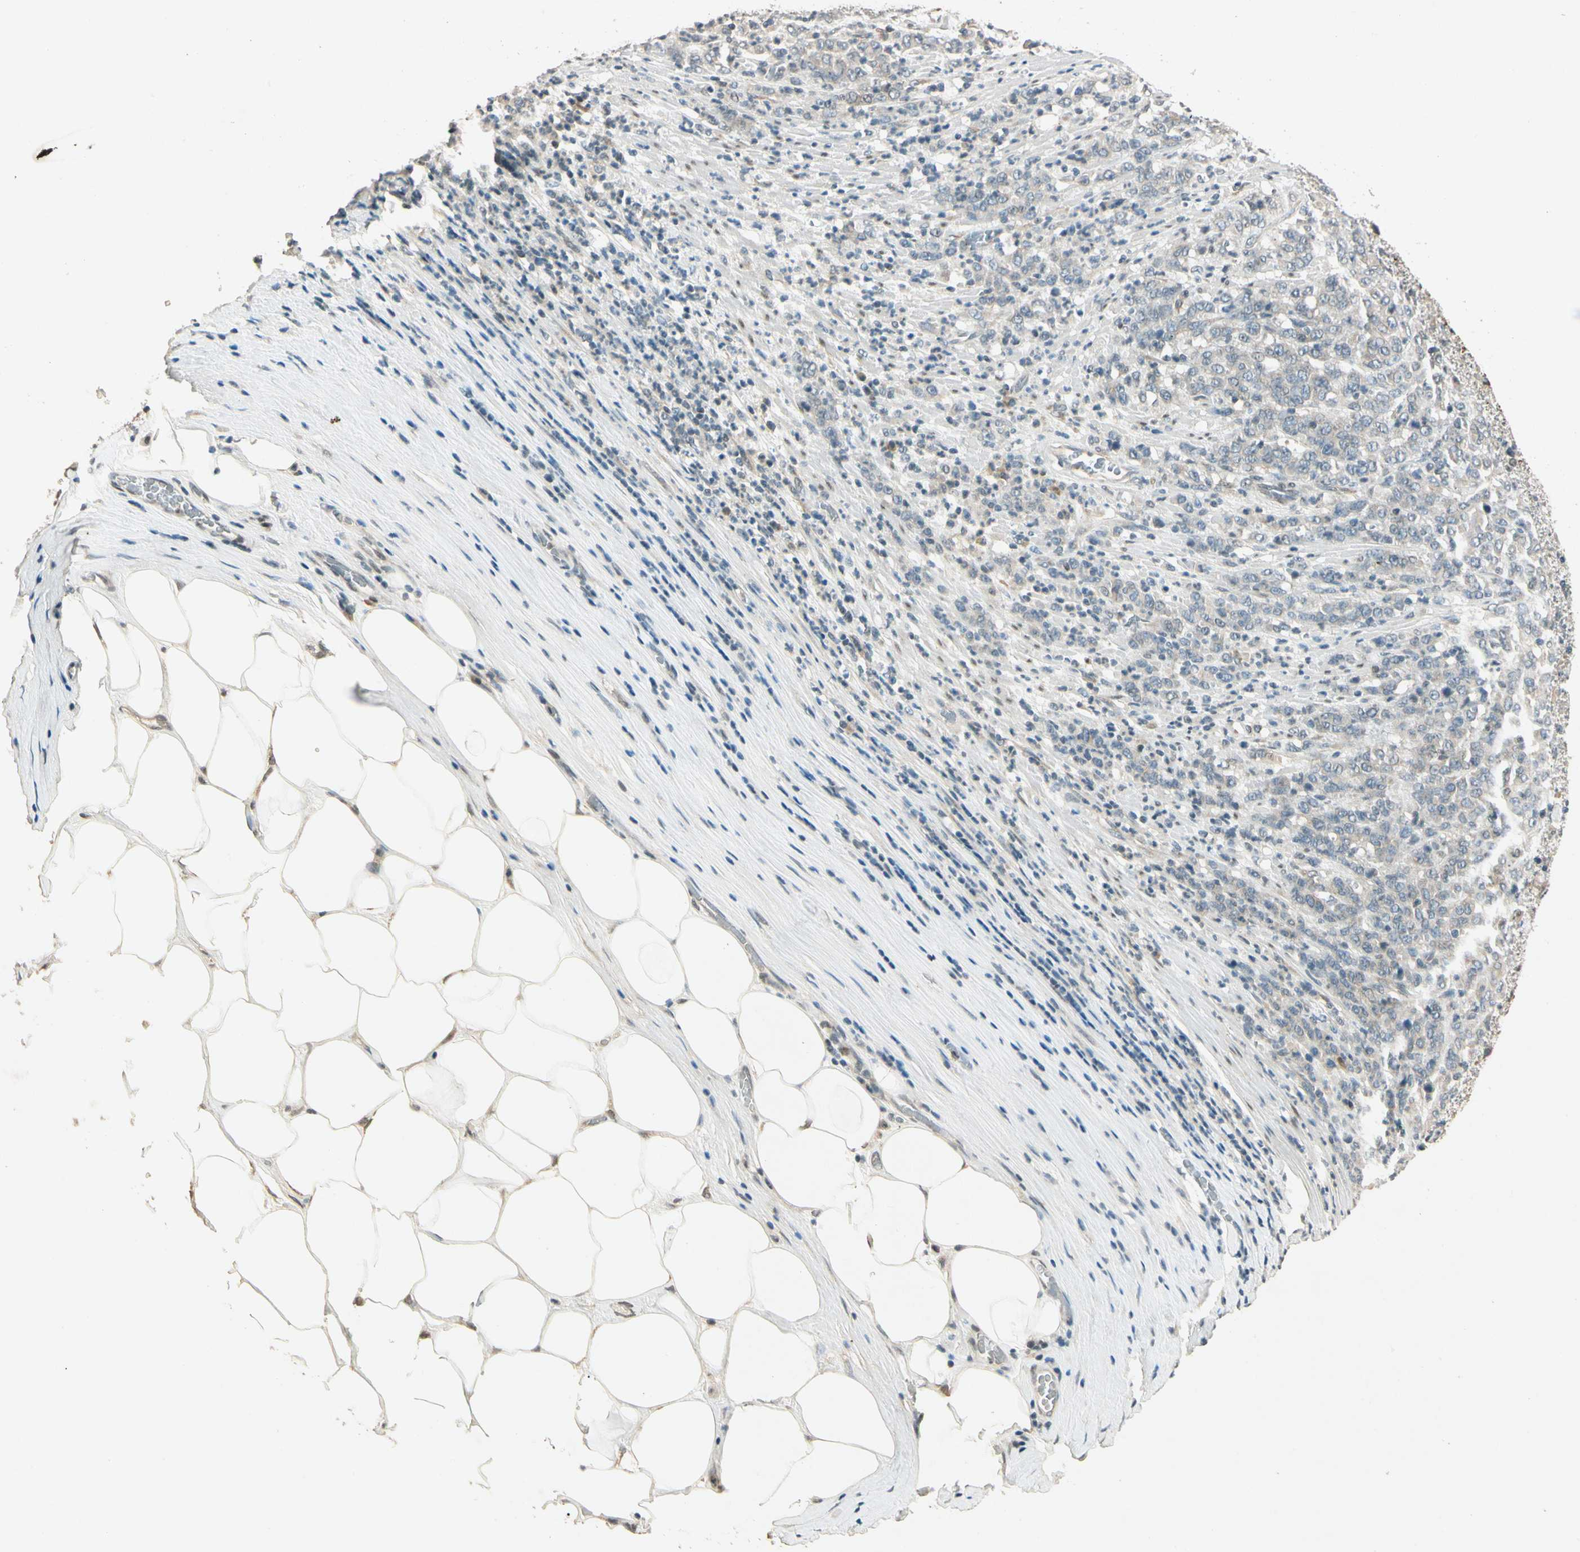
{"staining": {"intensity": "weak", "quantity": "<25%", "location": "cytoplasmic/membranous"}, "tissue": "stomach cancer", "cell_type": "Tumor cells", "image_type": "cancer", "snomed": [{"axis": "morphology", "description": "Adenocarcinoma, NOS"}, {"axis": "topography", "description": "Stomach, lower"}], "caption": "Stomach adenocarcinoma was stained to show a protein in brown. There is no significant expression in tumor cells. (Stains: DAB (3,3'-diaminobenzidine) IHC with hematoxylin counter stain, Microscopy: brightfield microscopy at high magnification).", "gene": "ZBTB4", "patient": {"sex": "female", "age": 71}}